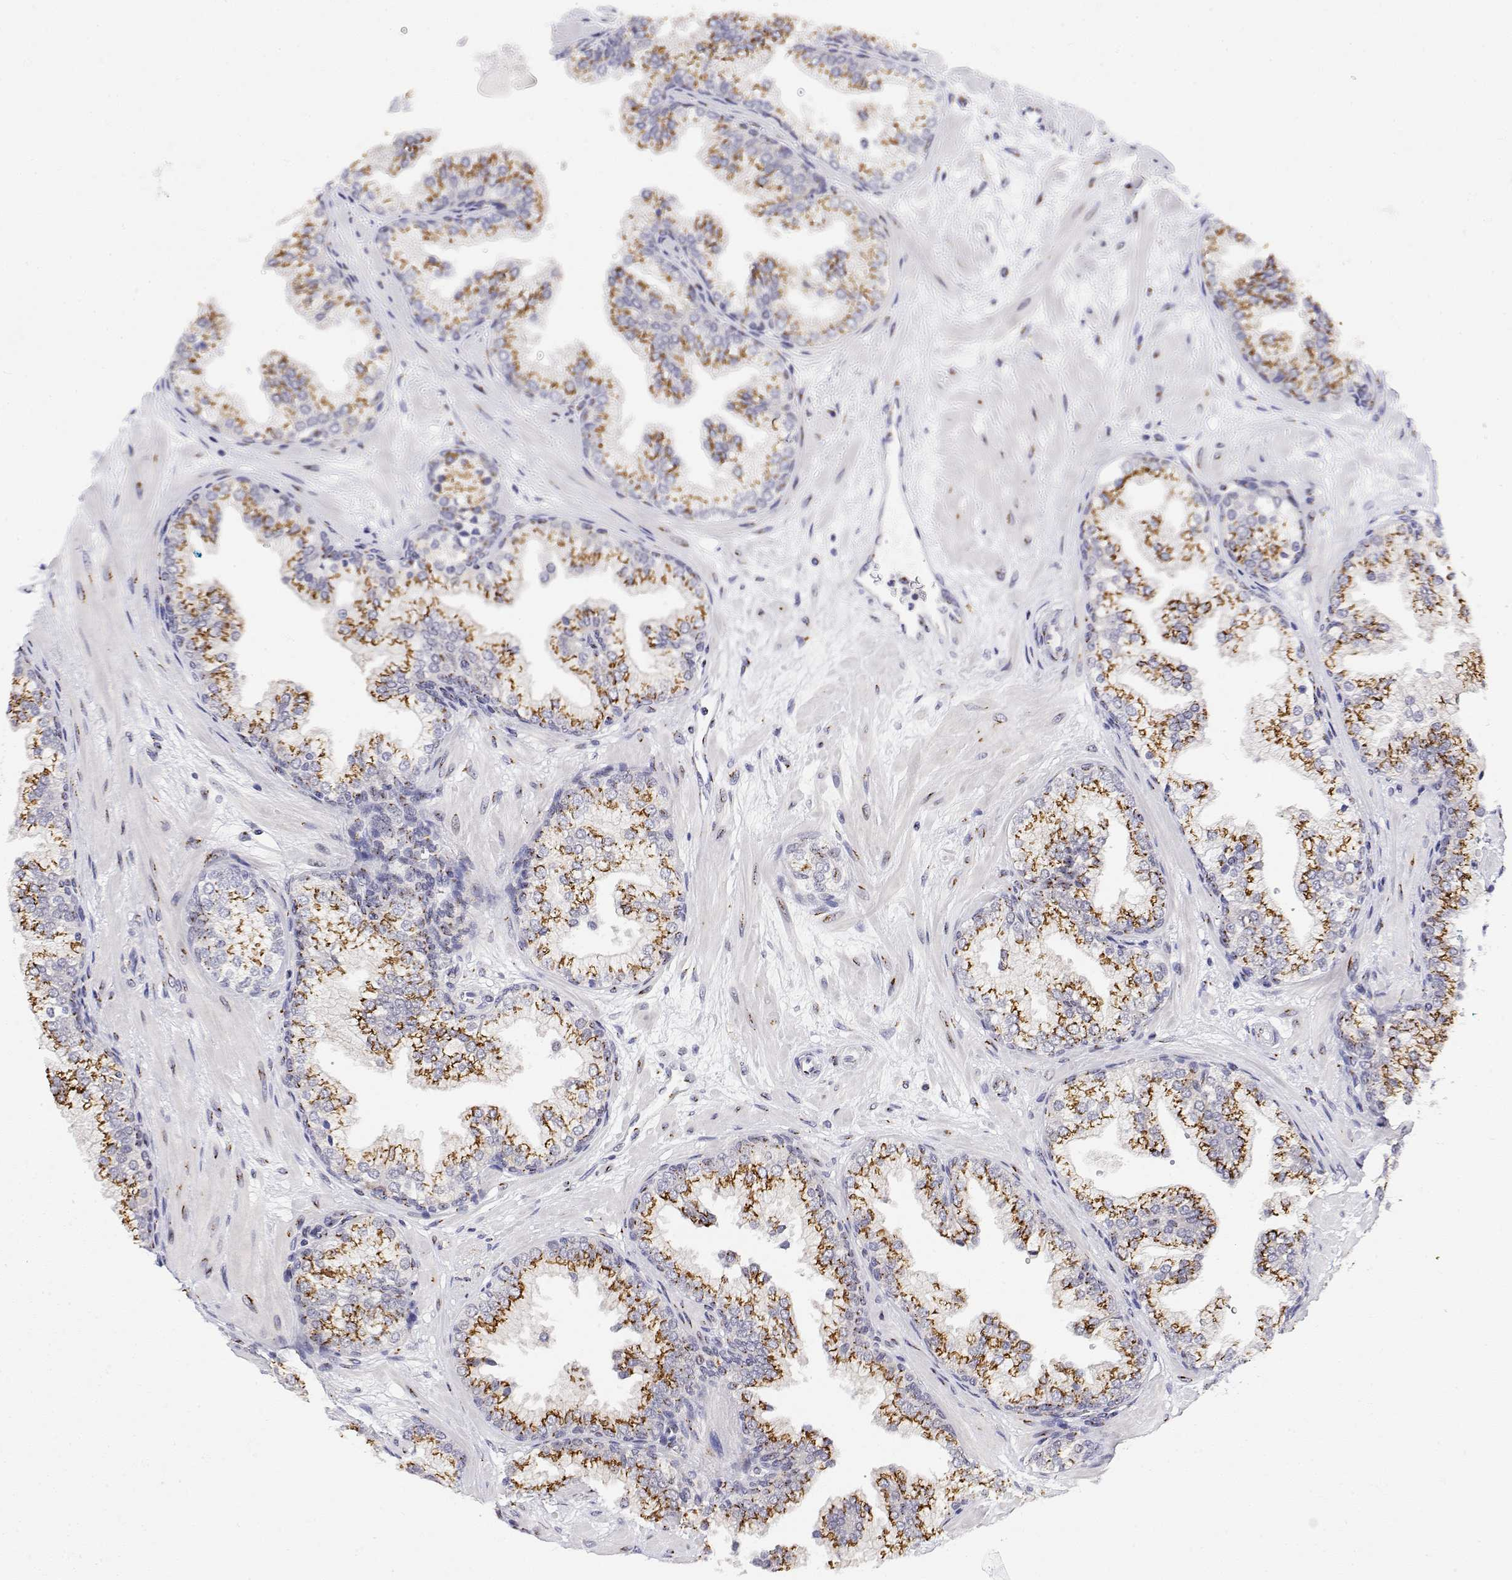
{"staining": {"intensity": "strong", "quantity": ">75%", "location": "cytoplasmic/membranous"}, "tissue": "prostate", "cell_type": "Glandular cells", "image_type": "normal", "snomed": [{"axis": "morphology", "description": "Normal tissue, NOS"}, {"axis": "topography", "description": "Prostate"}, {"axis": "topography", "description": "Peripheral nerve tissue"}], "caption": "This is an image of IHC staining of benign prostate, which shows strong staining in the cytoplasmic/membranous of glandular cells.", "gene": "YIPF3", "patient": {"sex": "male", "age": 61}}